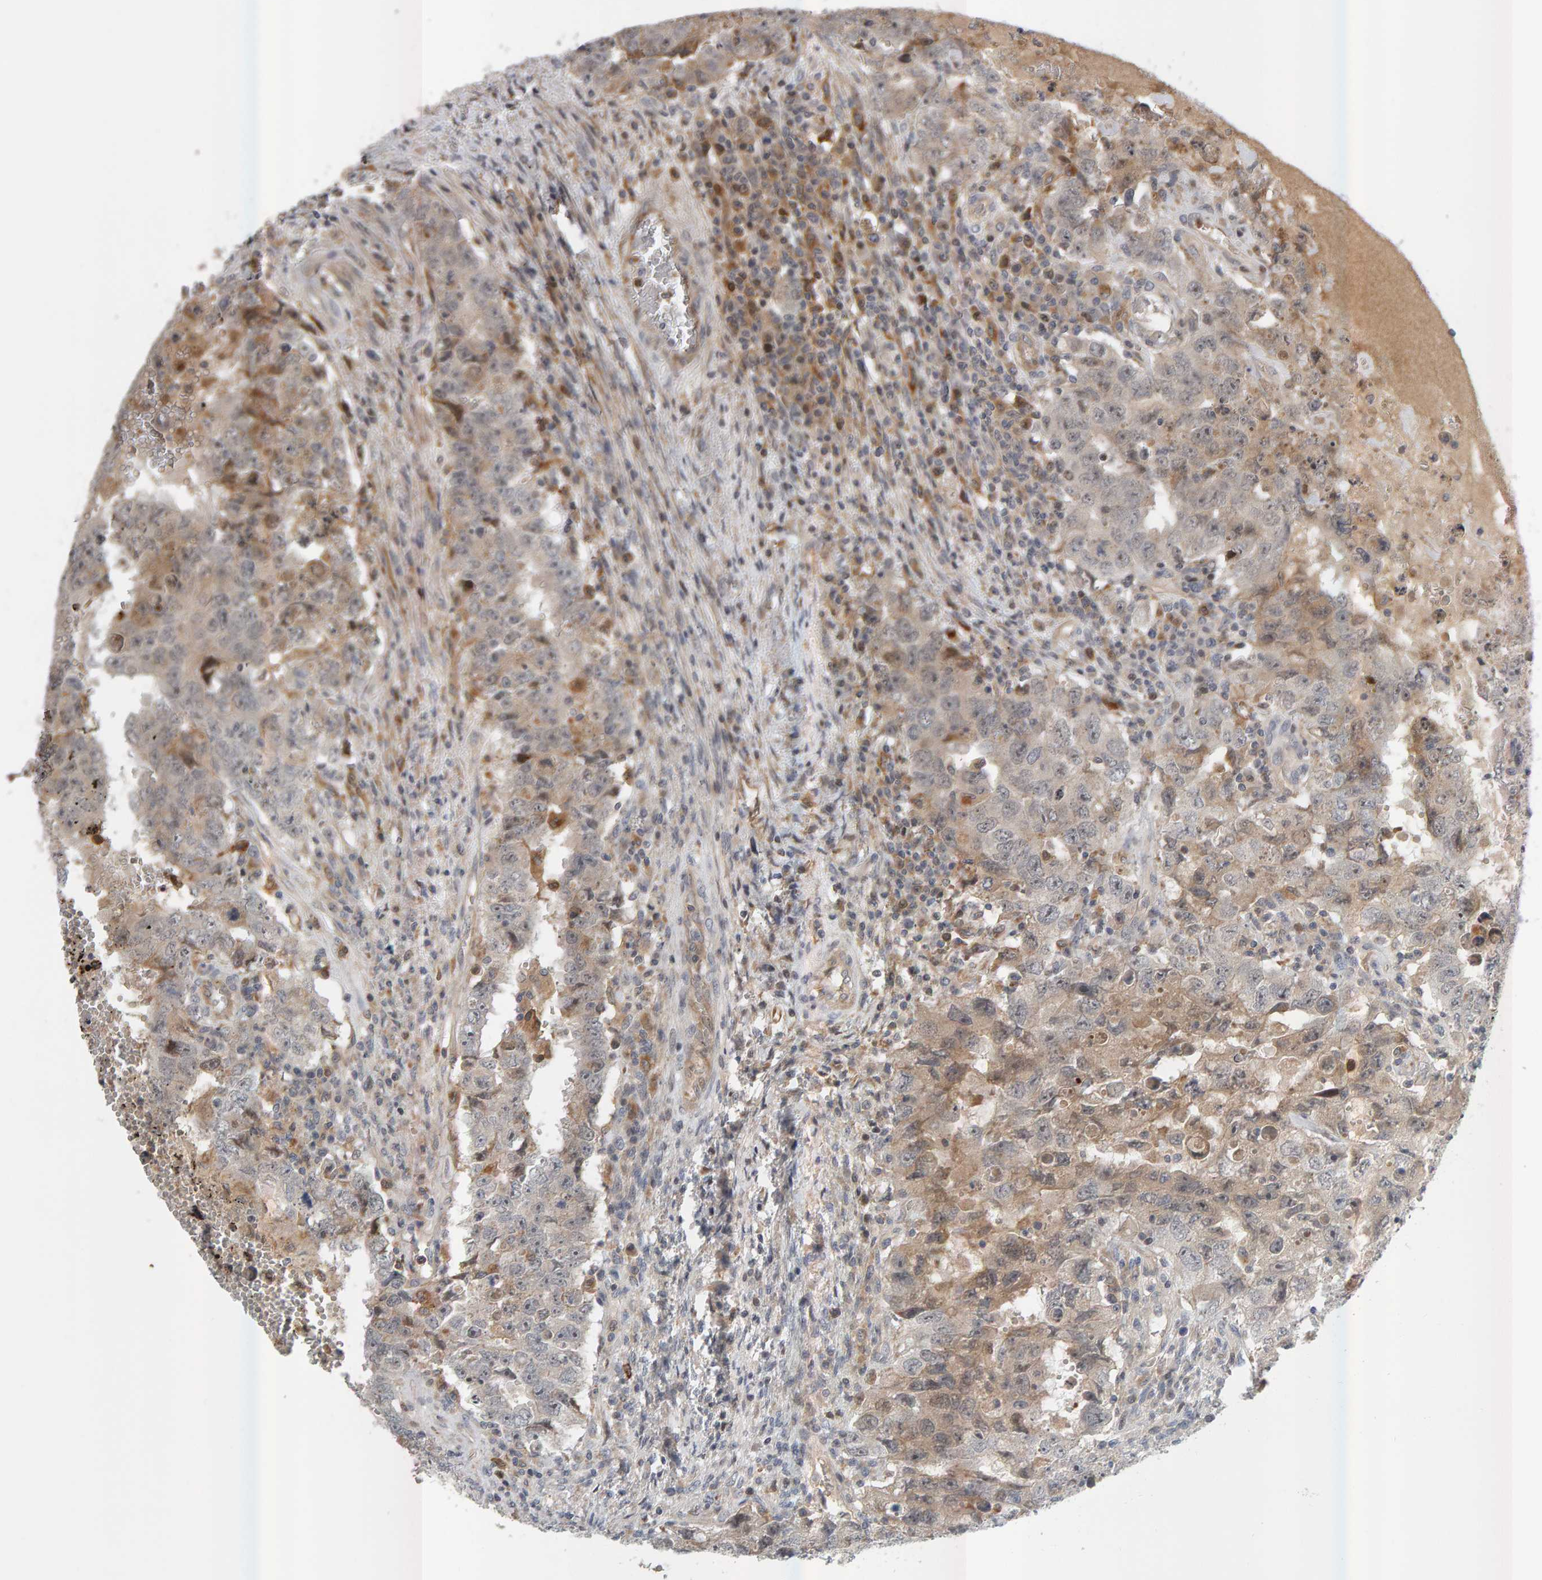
{"staining": {"intensity": "weak", "quantity": "<25%", "location": "cytoplasmic/membranous"}, "tissue": "testis cancer", "cell_type": "Tumor cells", "image_type": "cancer", "snomed": [{"axis": "morphology", "description": "Carcinoma, Embryonal, NOS"}, {"axis": "topography", "description": "Testis"}], "caption": "DAB immunohistochemical staining of human embryonal carcinoma (testis) shows no significant expression in tumor cells.", "gene": "ZNF160", "patient": {"sex": "male", "age": 26}}